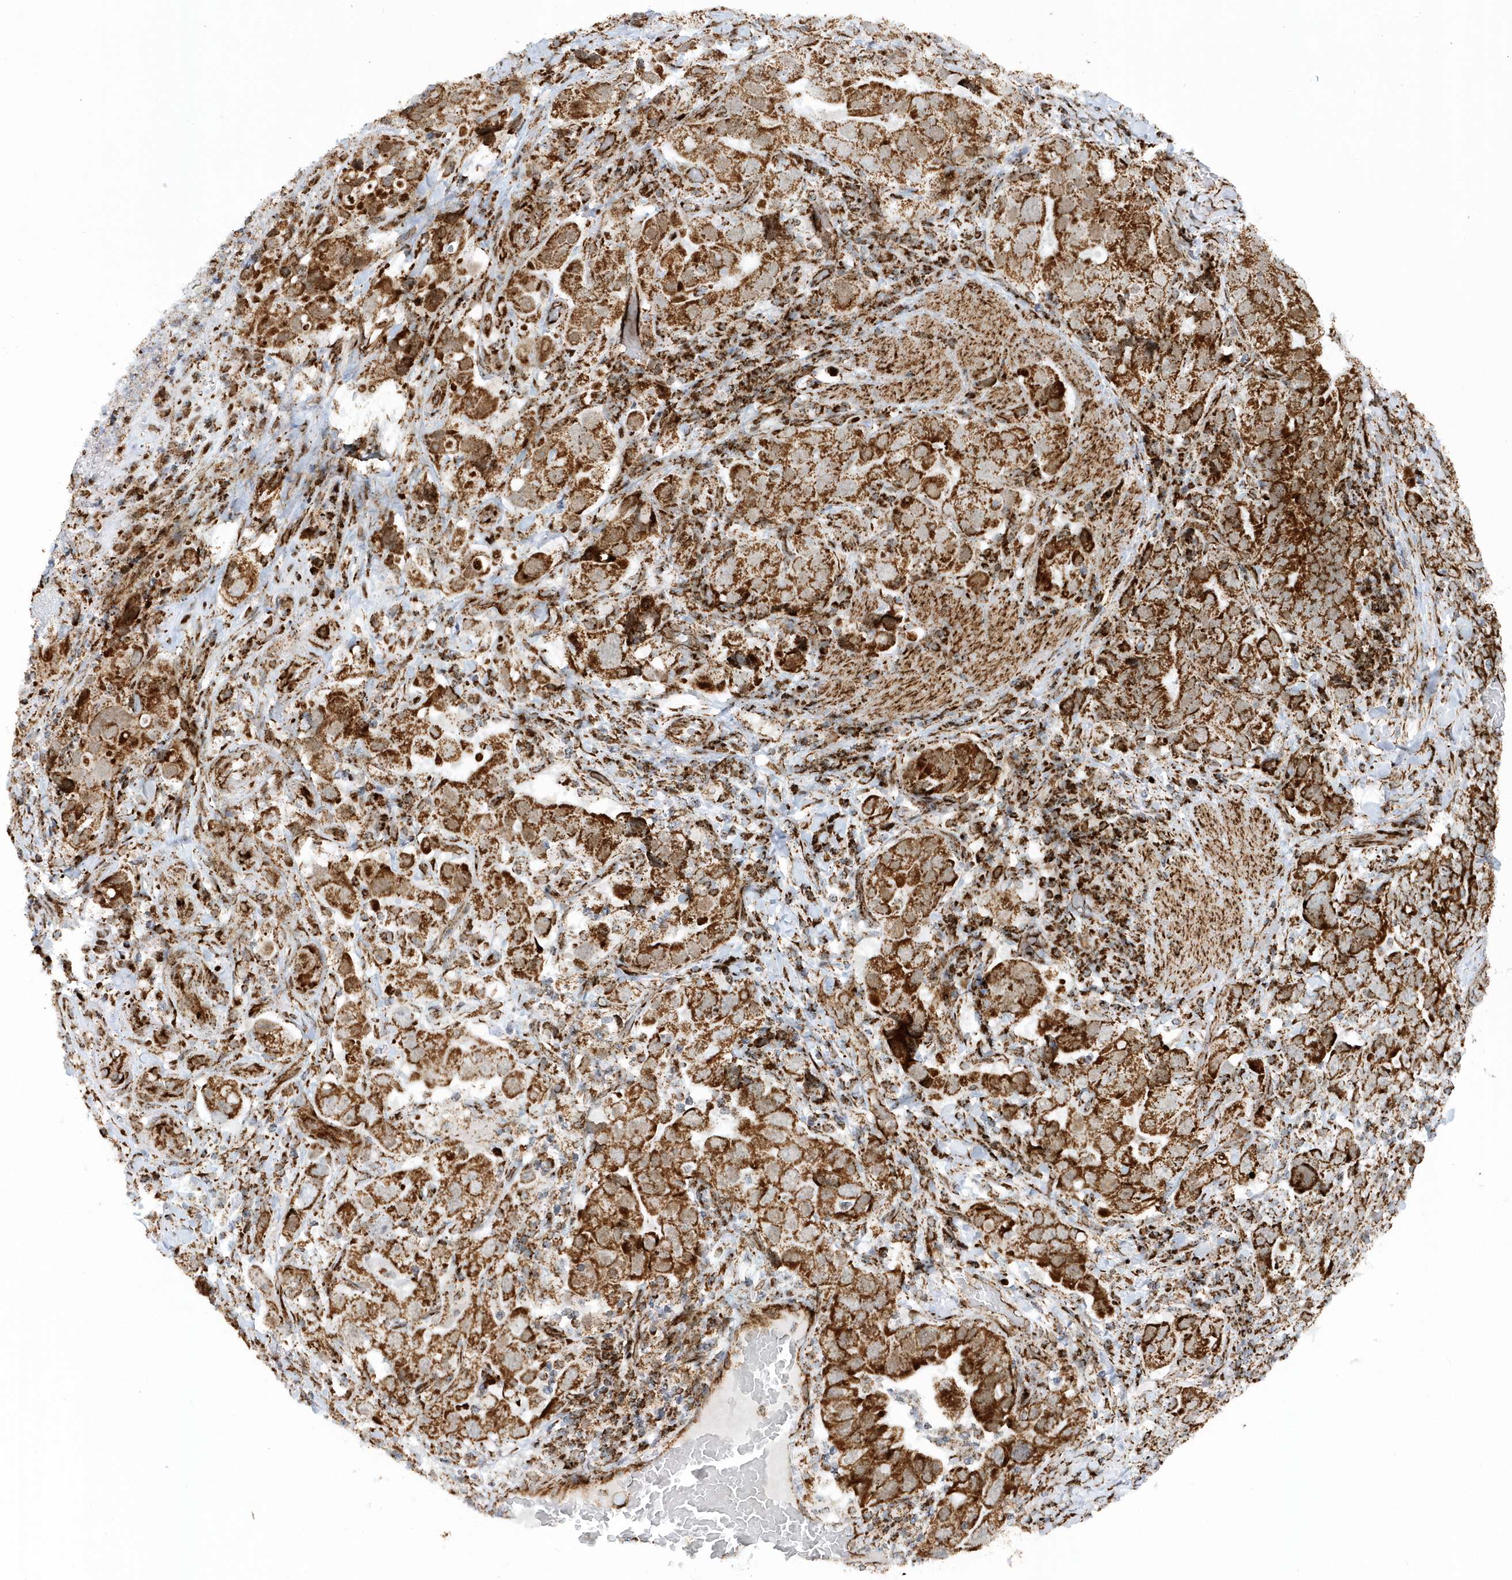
{"staining": {"intensity": "strong", "quantity": ">75%", "location": "cytoplasmic/membranous"}, "tissue": "stomach cancer", "cell_type": "Tumor cells", "image_type": "cancer", "snomed": [{"axis": "morphology", "description": "Adenocarcinoma, NOS"}, {"axis": "topography", "description": "Stomach, upper"}], "caption": "Immunohistochemistry of stomach cancer (adenocarcinoma) exhibits high levels of strong cytoplasmic/membranous staining in approximately >75% of tumor cells.", "gene": "CRY2", "patient": {"sex": "male", "age": 62}}